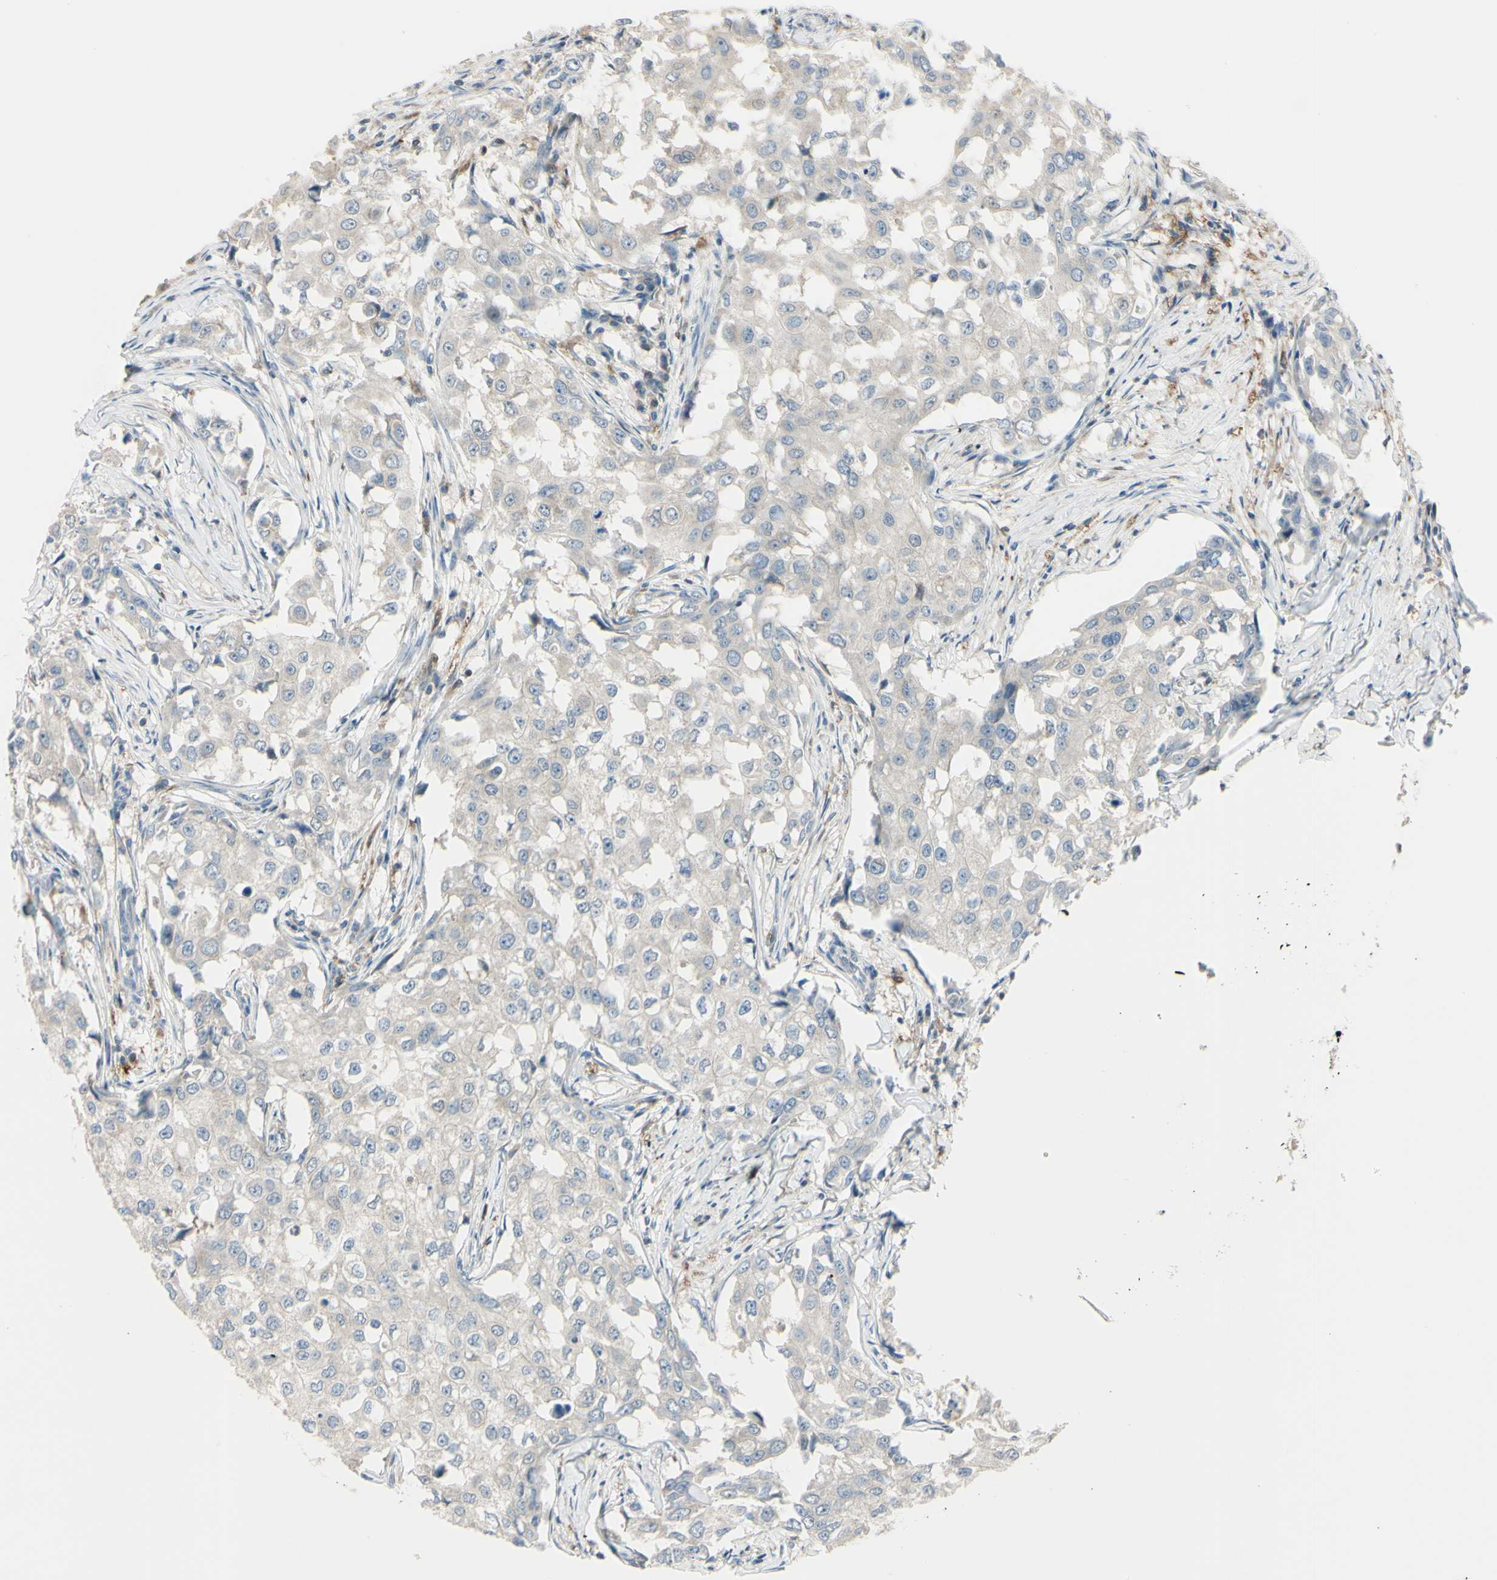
{"staining": {"intensity": "weak", "quantity": ">75%", "location": "cytoplasmic/membranous"}, "tissue": "breast cancer", "cell_type": "Tumor cells", "image_type": "cancer", "snomed": [{"axis": "morphology", "description": "Duct carcinoma"}, {"axis": "topography", "description": "Breast"}], "caption": "Breast intraductal carcinoma stained with a brown dye exhibits weak cytoplasmic/membranous positive expression in approximately >75% of tumor cells.", "gene": "CYRIB", "patient": {"sex": "female", "age": 27}}